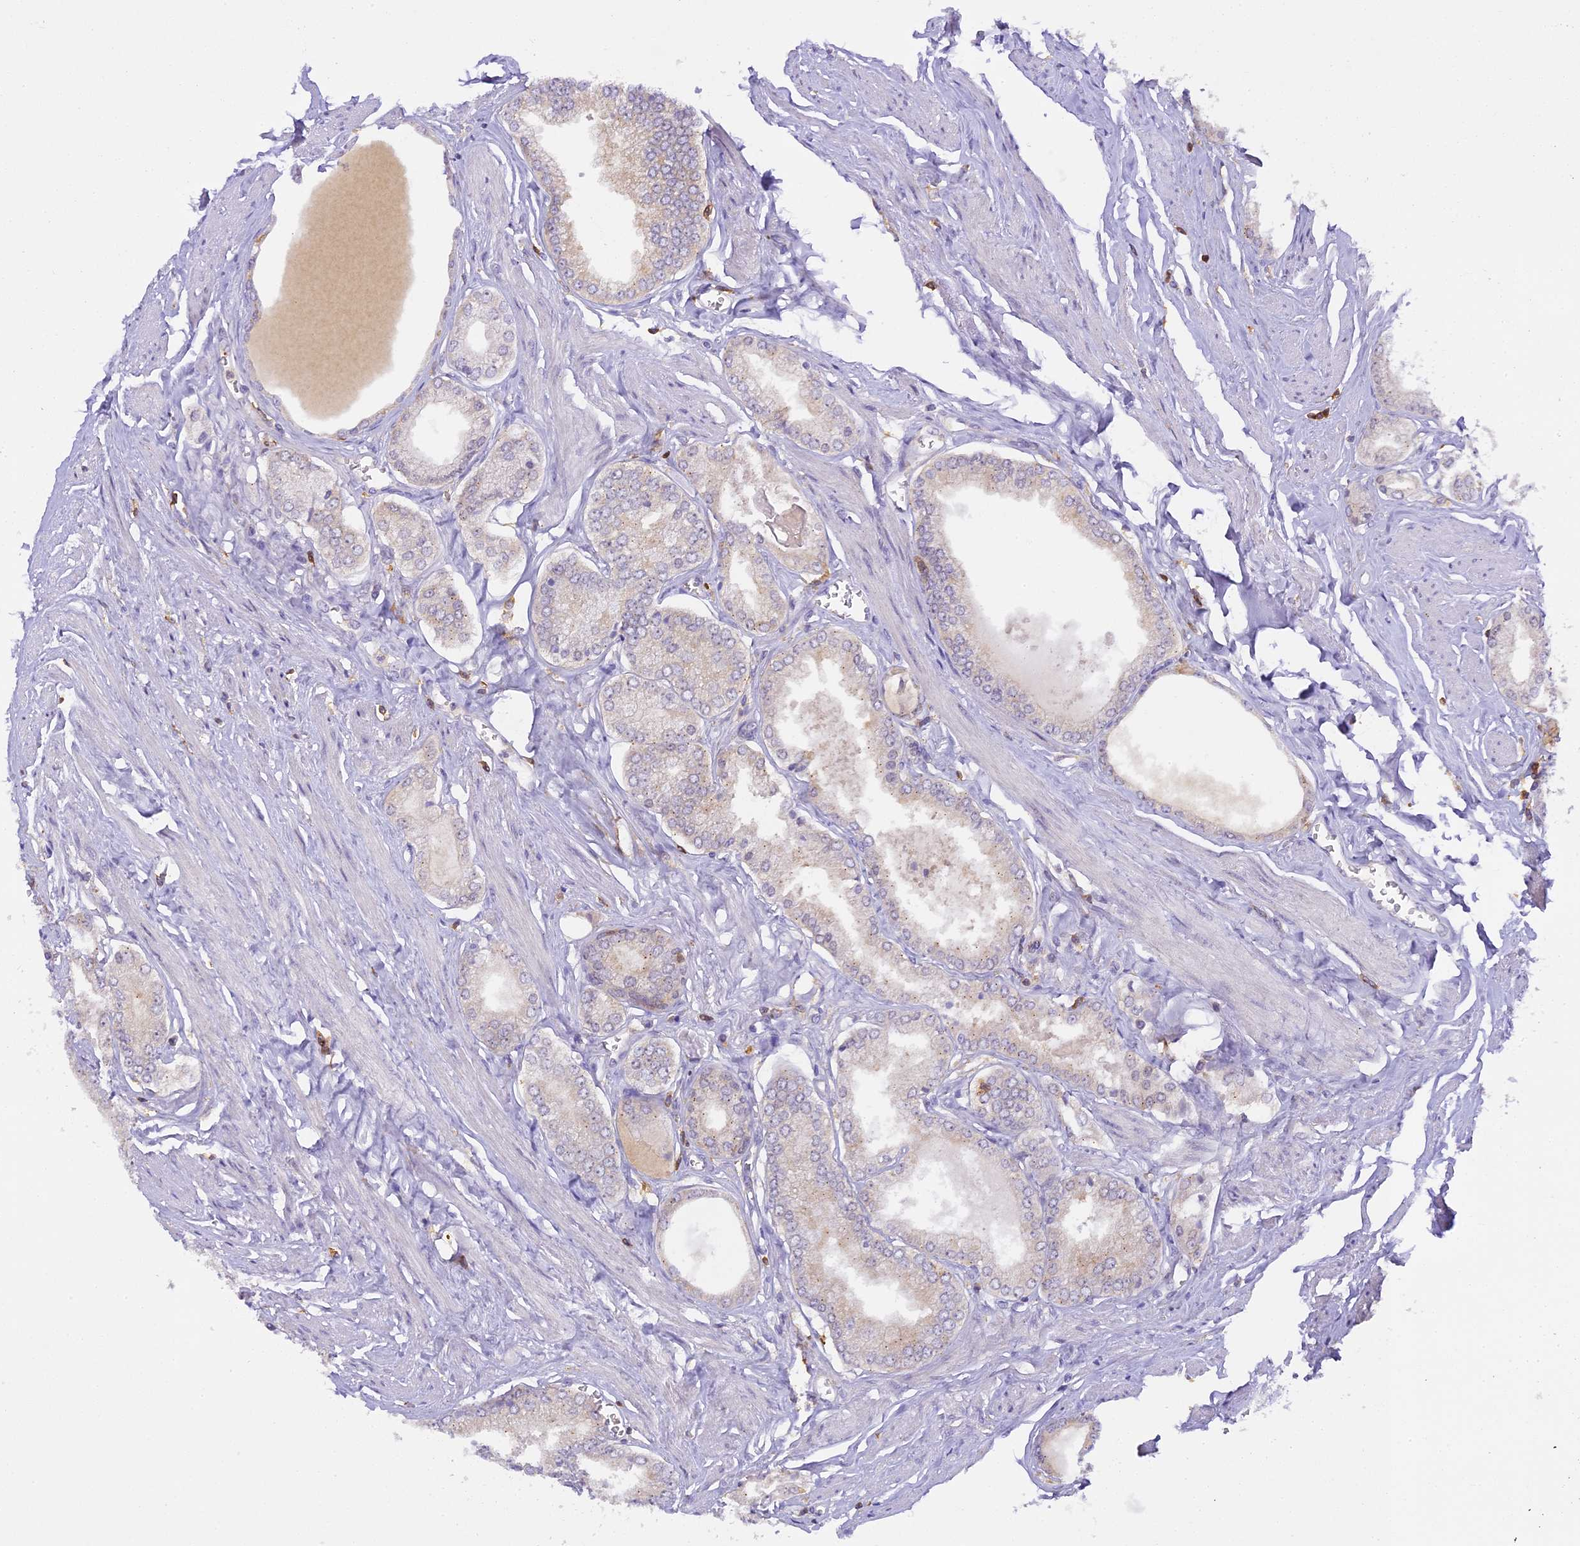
{"staining": {"intensity": "negative", "quantity": "none", "location": "none"}, "tissue": "prostate cancer", "cell_type": "Tumor cells", "image_type": "cancer", "snomed": [{"axis": "morphology", "description": "Adenocarcinoma, Low grade"}, {"axis": "topography", "description": "Prostate"}], "caption": "Immunohistochemistry (IHC) micrograph of human prostate adenocarcinoma (low-grade) stained for a protein (brown), which exhibits no staining in tumor cells.", "gene": "FYB1", "patient": {"sex": "male", "age": 60}}